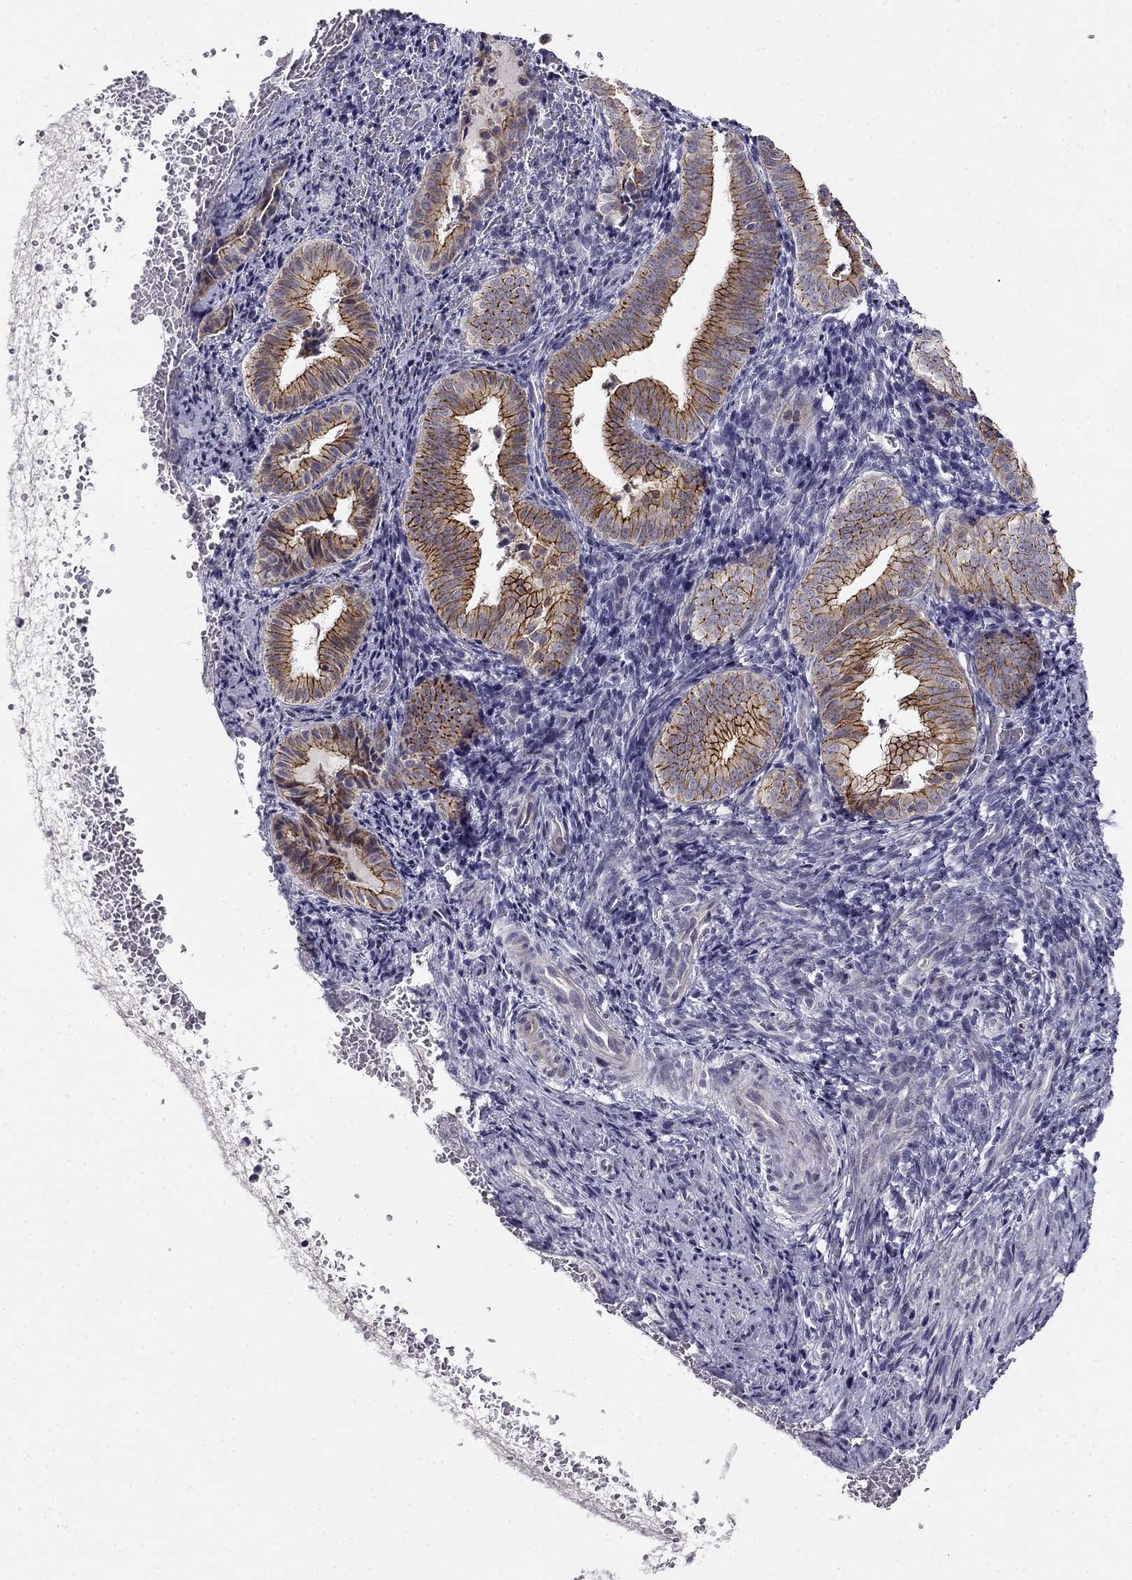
{"staining": {"intensity": "negative", "quantity": "none", "location": "none"}, "tissue": "endometrium", "cell_type": "Cells in endometrial stroma", "image_type": "normal", "snomed": [{"axis": "morphology", "description": "Normal tissue, NOS"}, {"axis": "topography", "description": "Endometrium"}], "caption": "Cells in endometrial stroma are negative for brown protein staining in benign endometrium. (DAB IHC visualized using brightfield microscopy, high magnification).", "gene": "CNR1", "patient": {"sex": "female", "age": 42}}